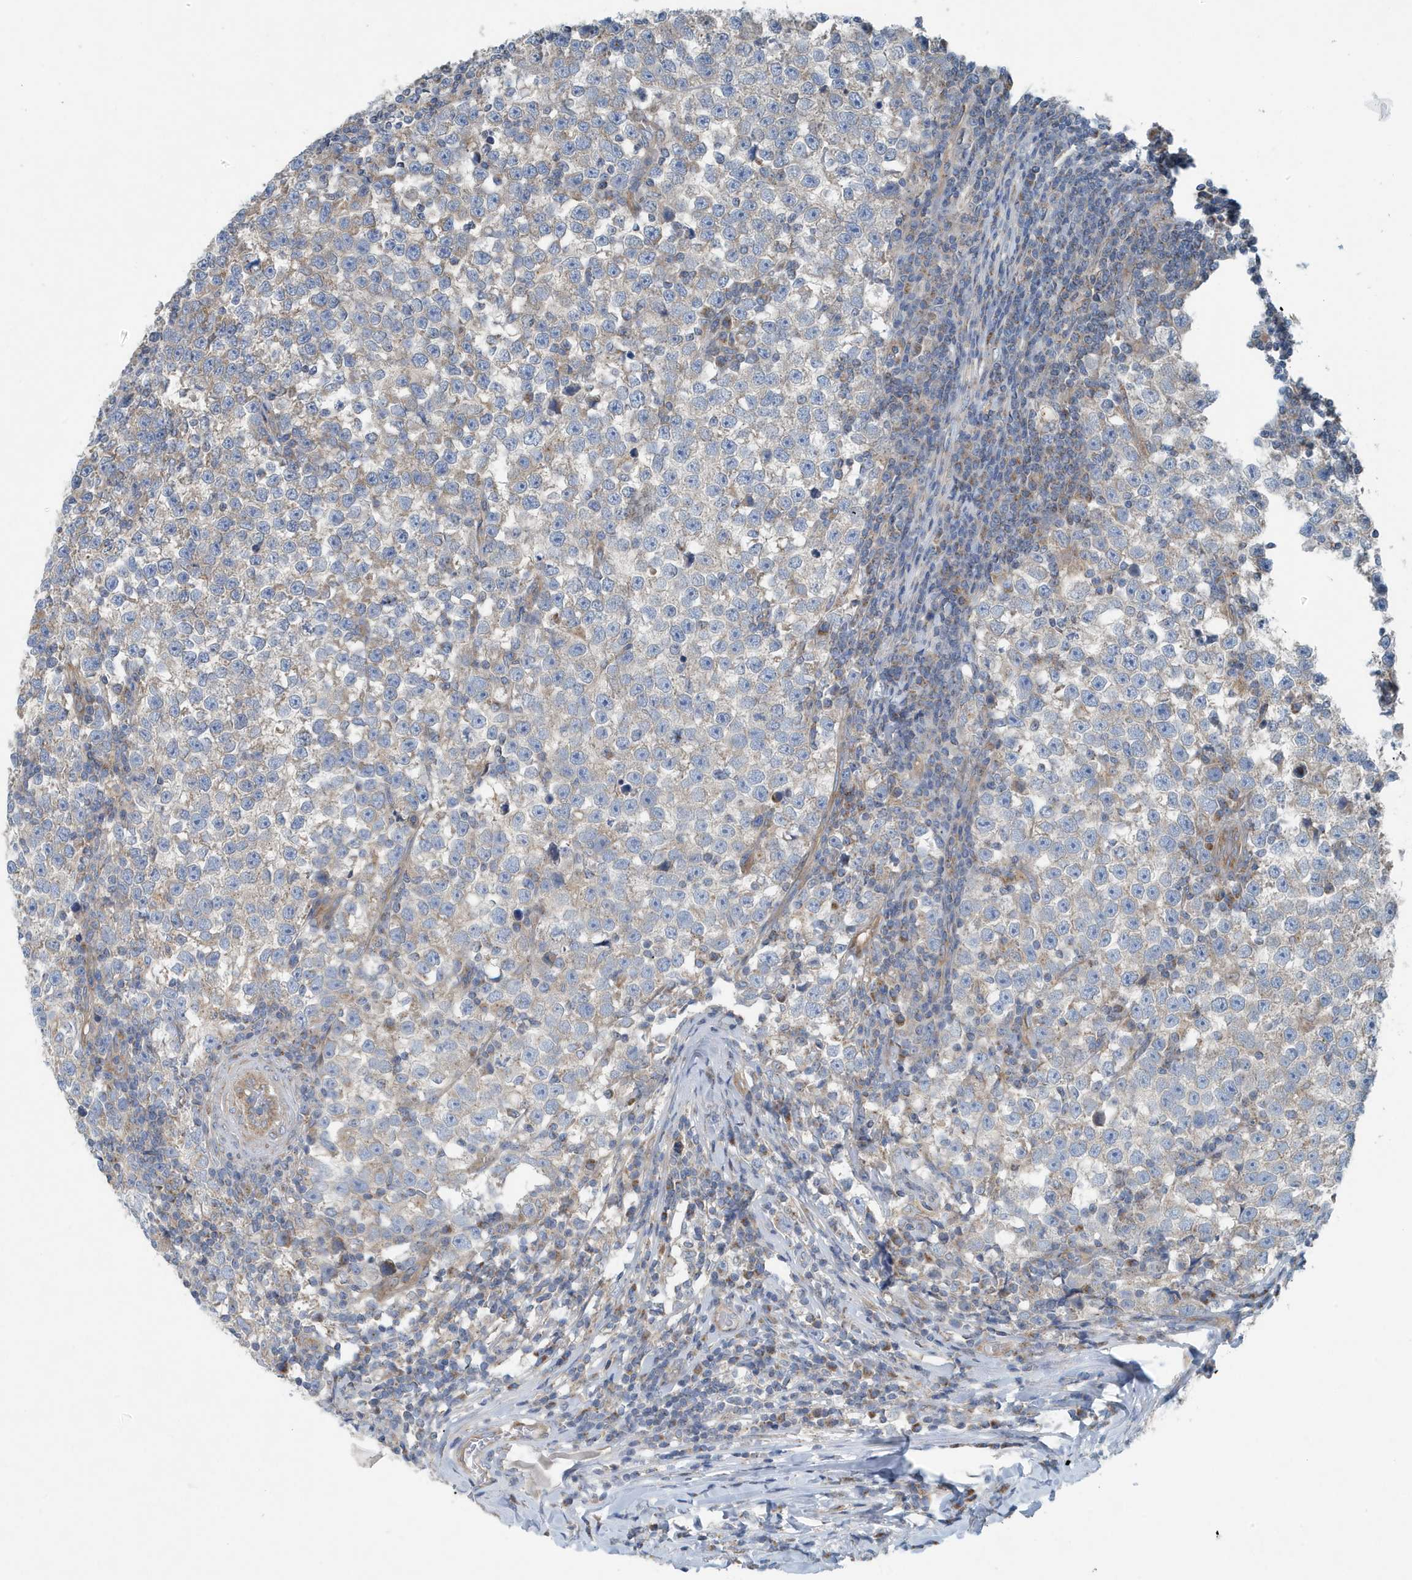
{"staining": {"intensity": "weak", "quantity": "<25%", "location": "cytoplasmic/membranous"}, "tissue": "testis cancer", "cell_type": "Tumor cells", "image_type": "cancer", "snomed": [{"axis": "morphology", "description": "Normal tissue, NOS"}, {"axis": "morphology", "description": "Seminoma, NOS"}, {"axis": "topography", "description": "Testis"}], "caption": "An immunohistochemistry micrograph of seminoma (testis) is shown. There is no staining in tumor cells of seminoma (testis).", "gene": "PPM1M", "patient": {"sex": "male", "age": 43}}